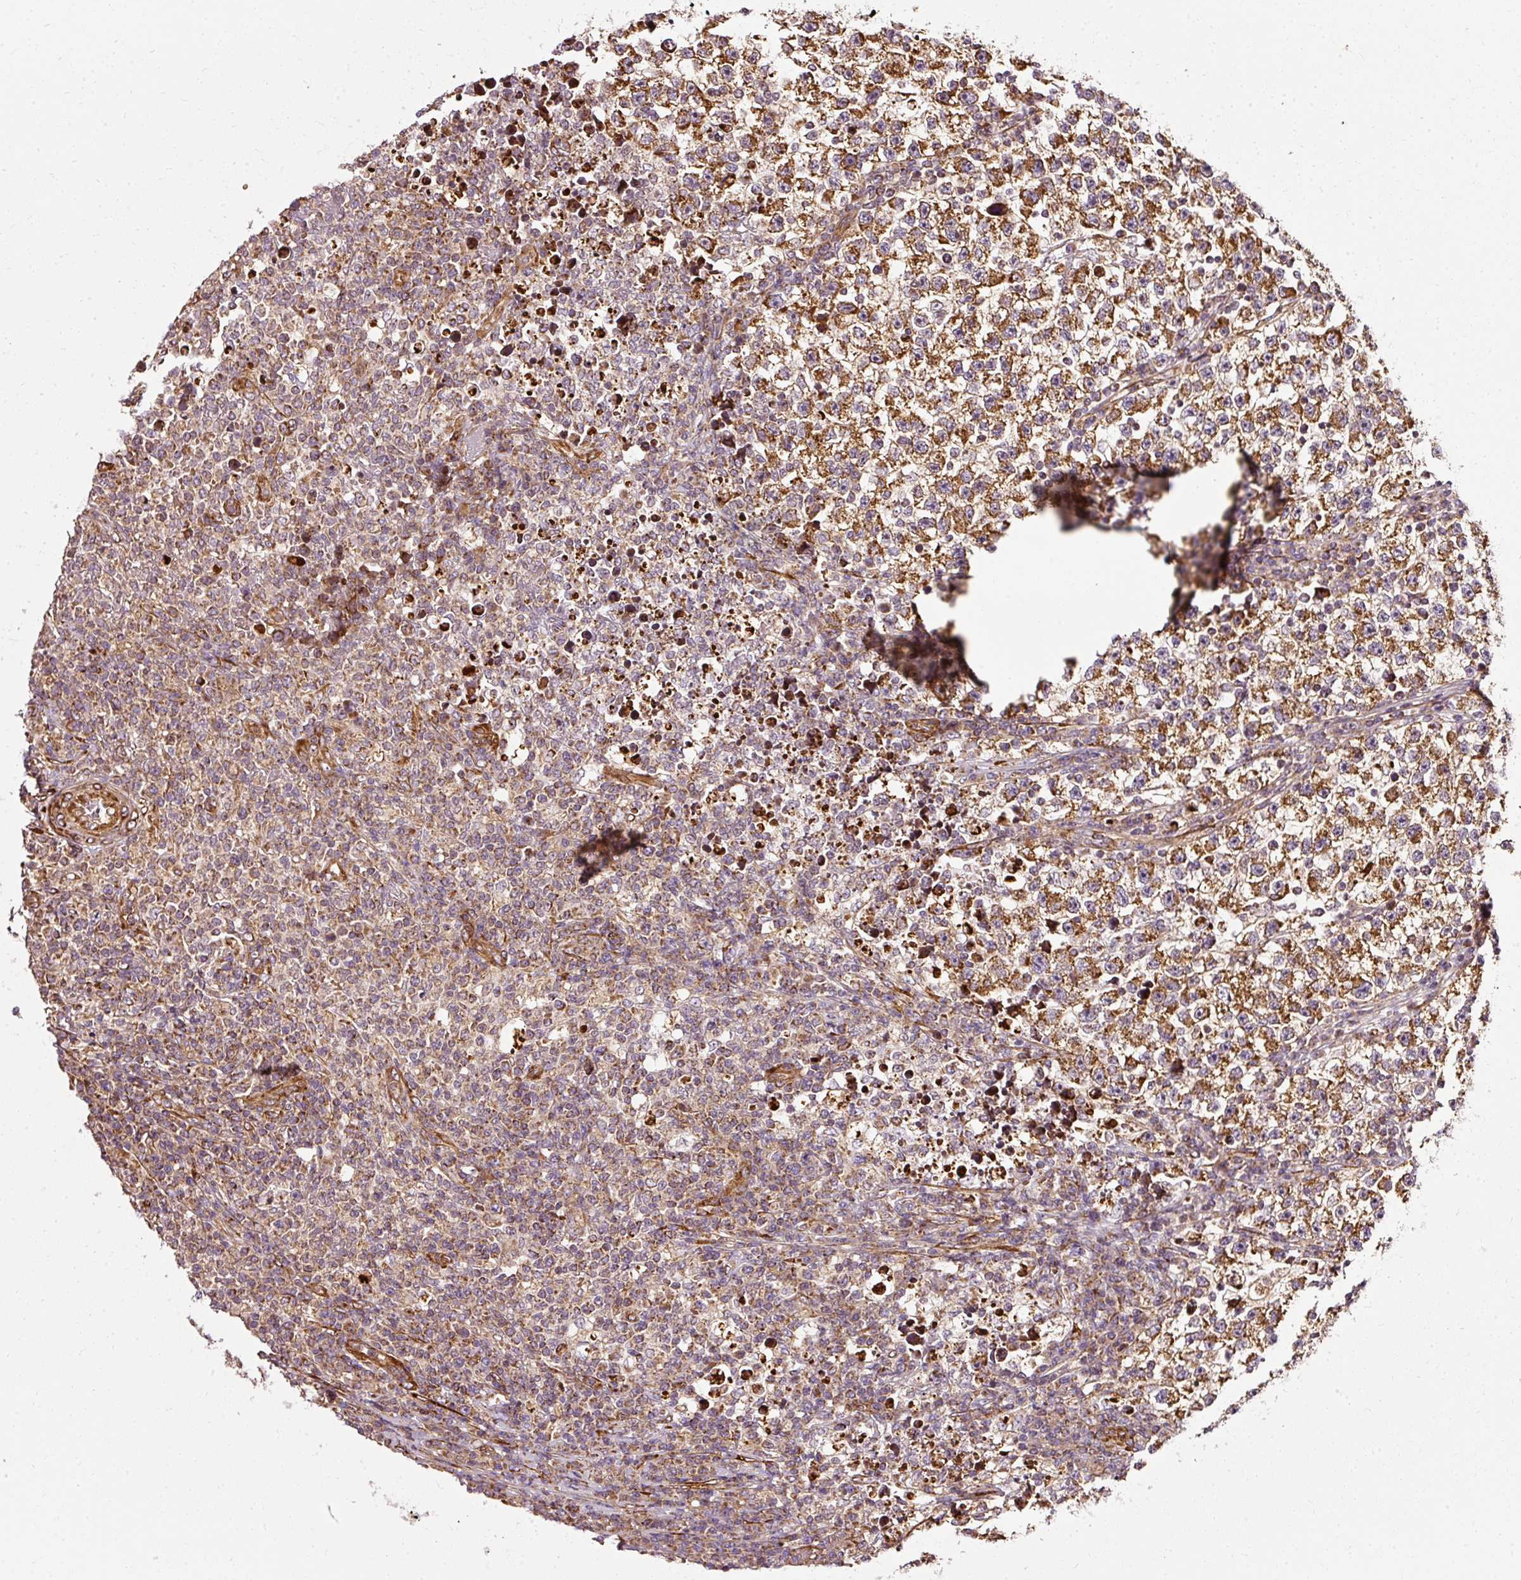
{"staining": {"intensity": "moderate", "quantity": ">75%", "location": "cytoplasmic/membranous"}, "tissue": "testis cancer", "cell_type": "Tumor cells", "image_type": "cancer", "snomed": [{"axis": "morphology", "description": "Seminoma, NOS"}, {"axis": "topography", "description": "Testis"}], "caption": "Moderate cytoplasmic/membranous protein expression is appreciated in approximately >75% of tumor cells in testis cancer (seminoma). (IHC, brightfield microscopy, high magnification).", "gene": "ISCU", "patient": {"sex": "male", "age": 22}}